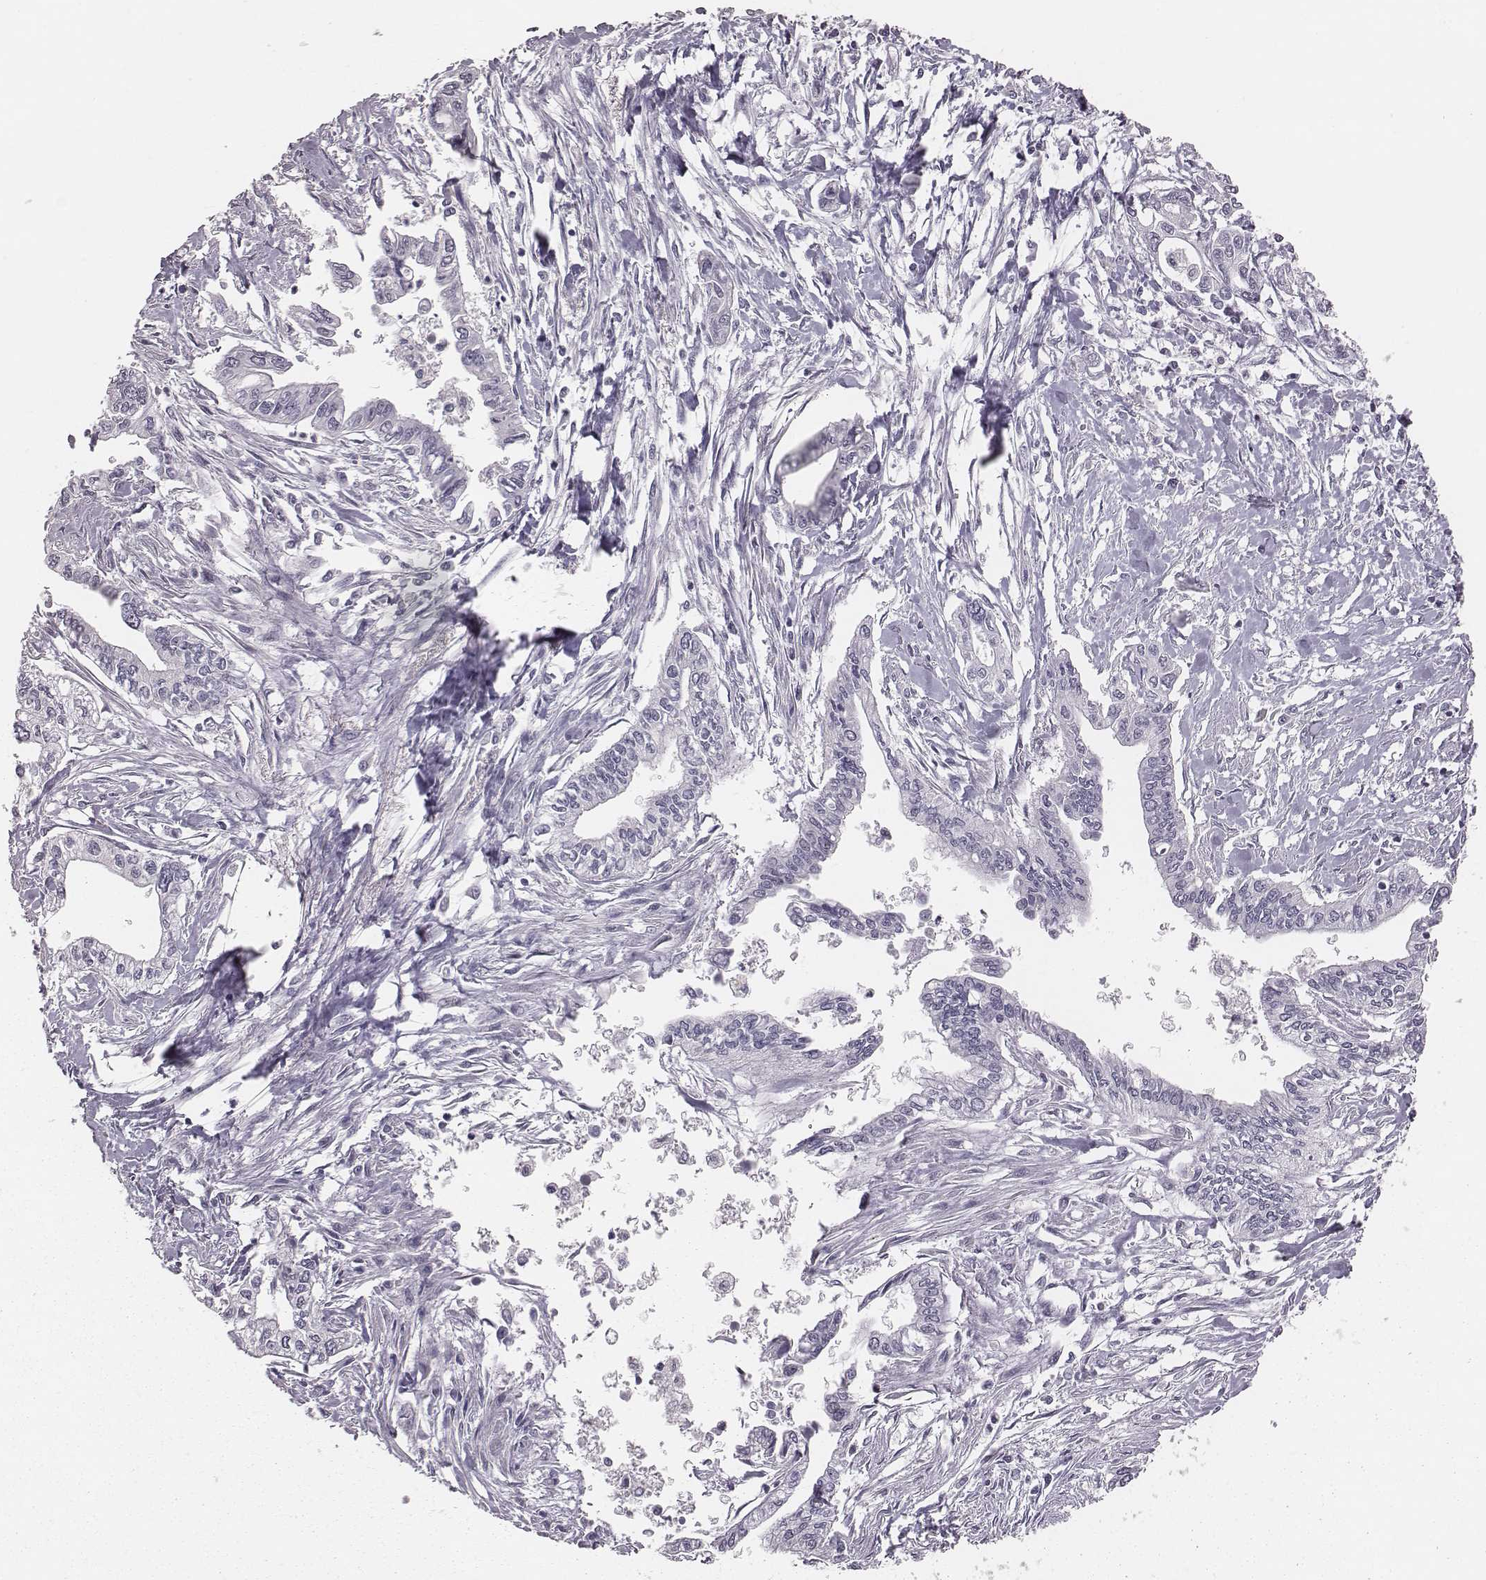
{"staining": {"intensity": "negative", "quantity": "none", "location": "none"}, "tissue": "pancreatic cancer", "cell_type": "Tumor cells", "image_type": "cancer", "snomed": [{"axis": "morphology", "description": "Adenocarcinoma, NOS"}, {"axis": "topography", "description": "Pancreas"}], "caption": "Immunohistochemistry of human adenocarcinoma (pancreatic) shows no staining in tumor cells.", "gene": "CSHL1", "patient": {"sex": "male", "age": 60}}